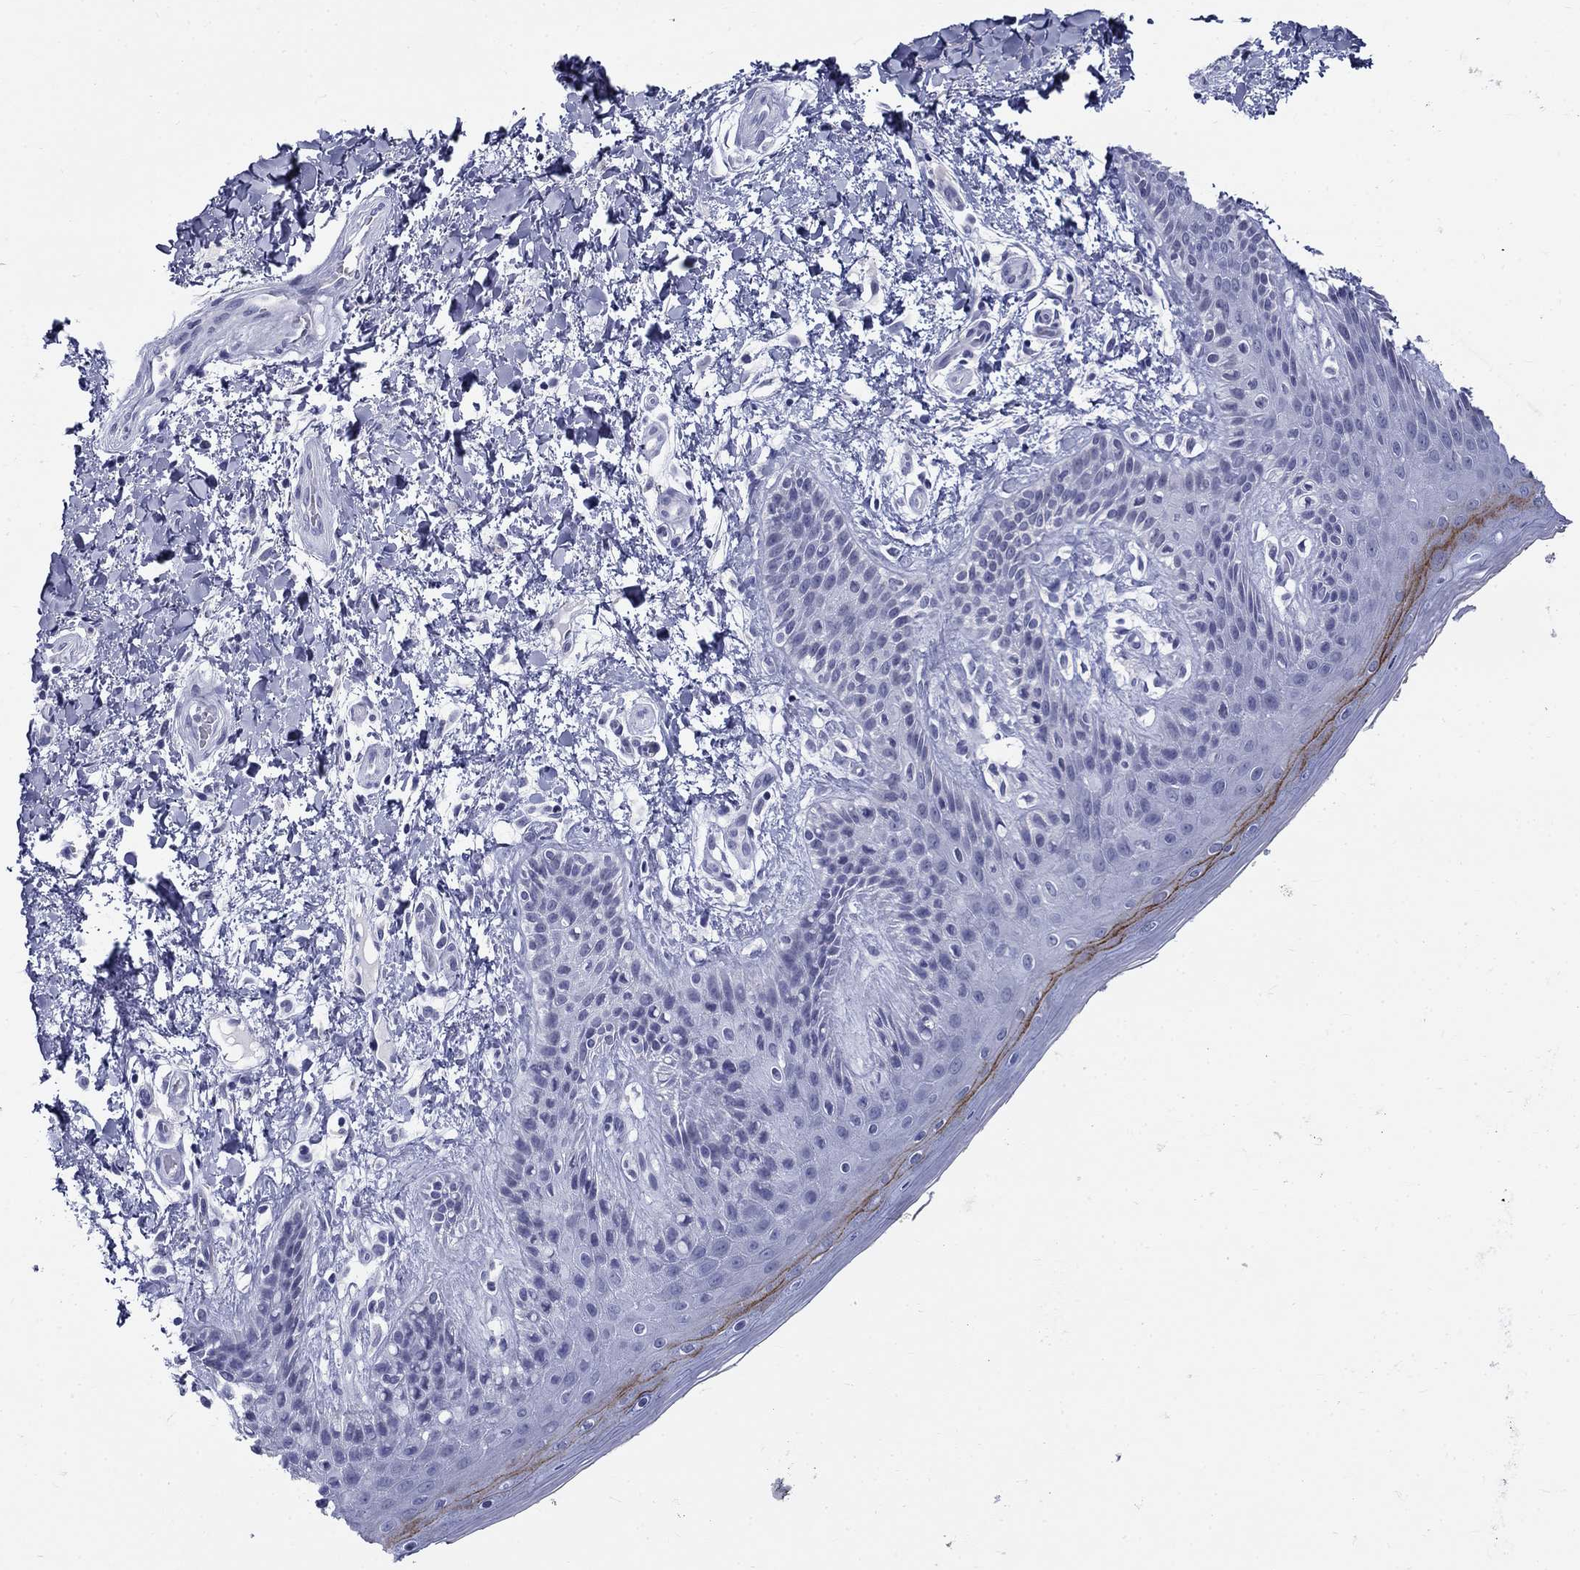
{"staining": {"intensity": "strong", "quantity": "<25%", "location": "cytoplasmic/membranous"}, "tissue": "skin", "cell_type": "Epidermal cells", "image_type": "normal", "snomed": [{"axis": "morphology", "description": "Normal tissue, NOS"}, {"axis": "topography", "description": "Anal"}], "caption": "Immunohistochemistry (IHC) of unremarkable human skin displays medium levels of strong cytoplasmic/membranous positivity in about <25% of epidermal cells. (IHC, brightfield microscopy, high magnification).", "gene": "C4orf19", "patient": {"sex": "male", "age": 36}}